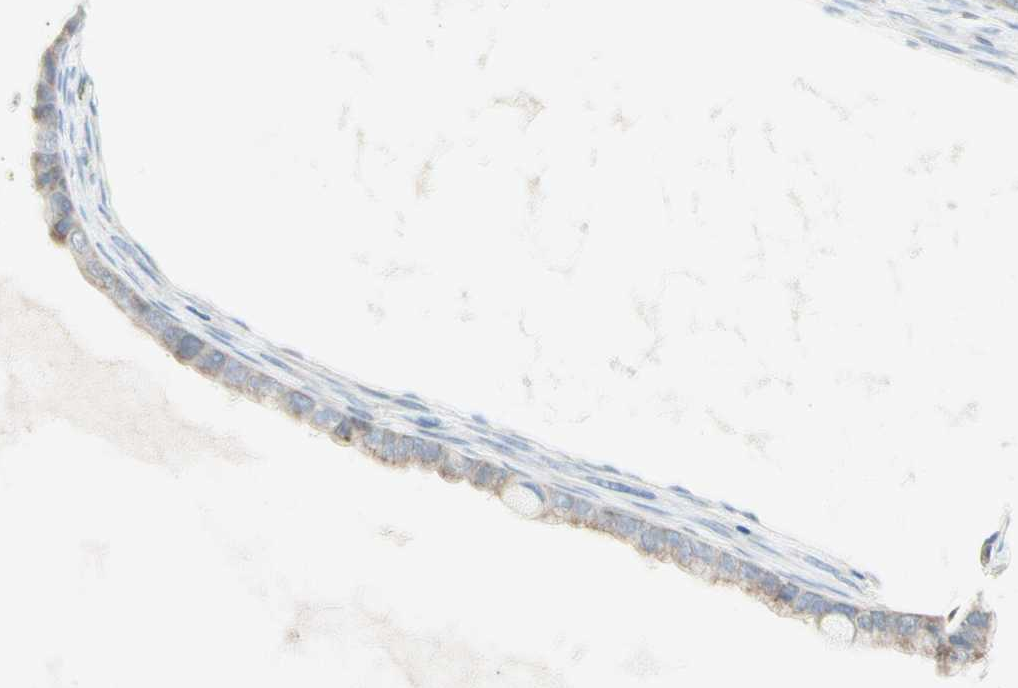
{"staining": {"intensity": "weak", "quantity": "25%-75%", "location": "cytoplasmic/membranous"}, "tissue": "ovarian cancer", "cell_type": "Tumor cells", "image_type": "cancer", "snomed": [{"axis": "morphology", "description": "Cystadenocarcinoma, mucinous, NOS"}, {"axis": "topography", "description": "Ovary"}], "caption": "This is an image of IHC staining of ovarian cancer (mucinous cystadenocarcinoma), which shows weak positivity in the cytoplasmic/membranous of tumor cells.", "gene": "MFF", "patient": {"sex": "female", "age": 80}}